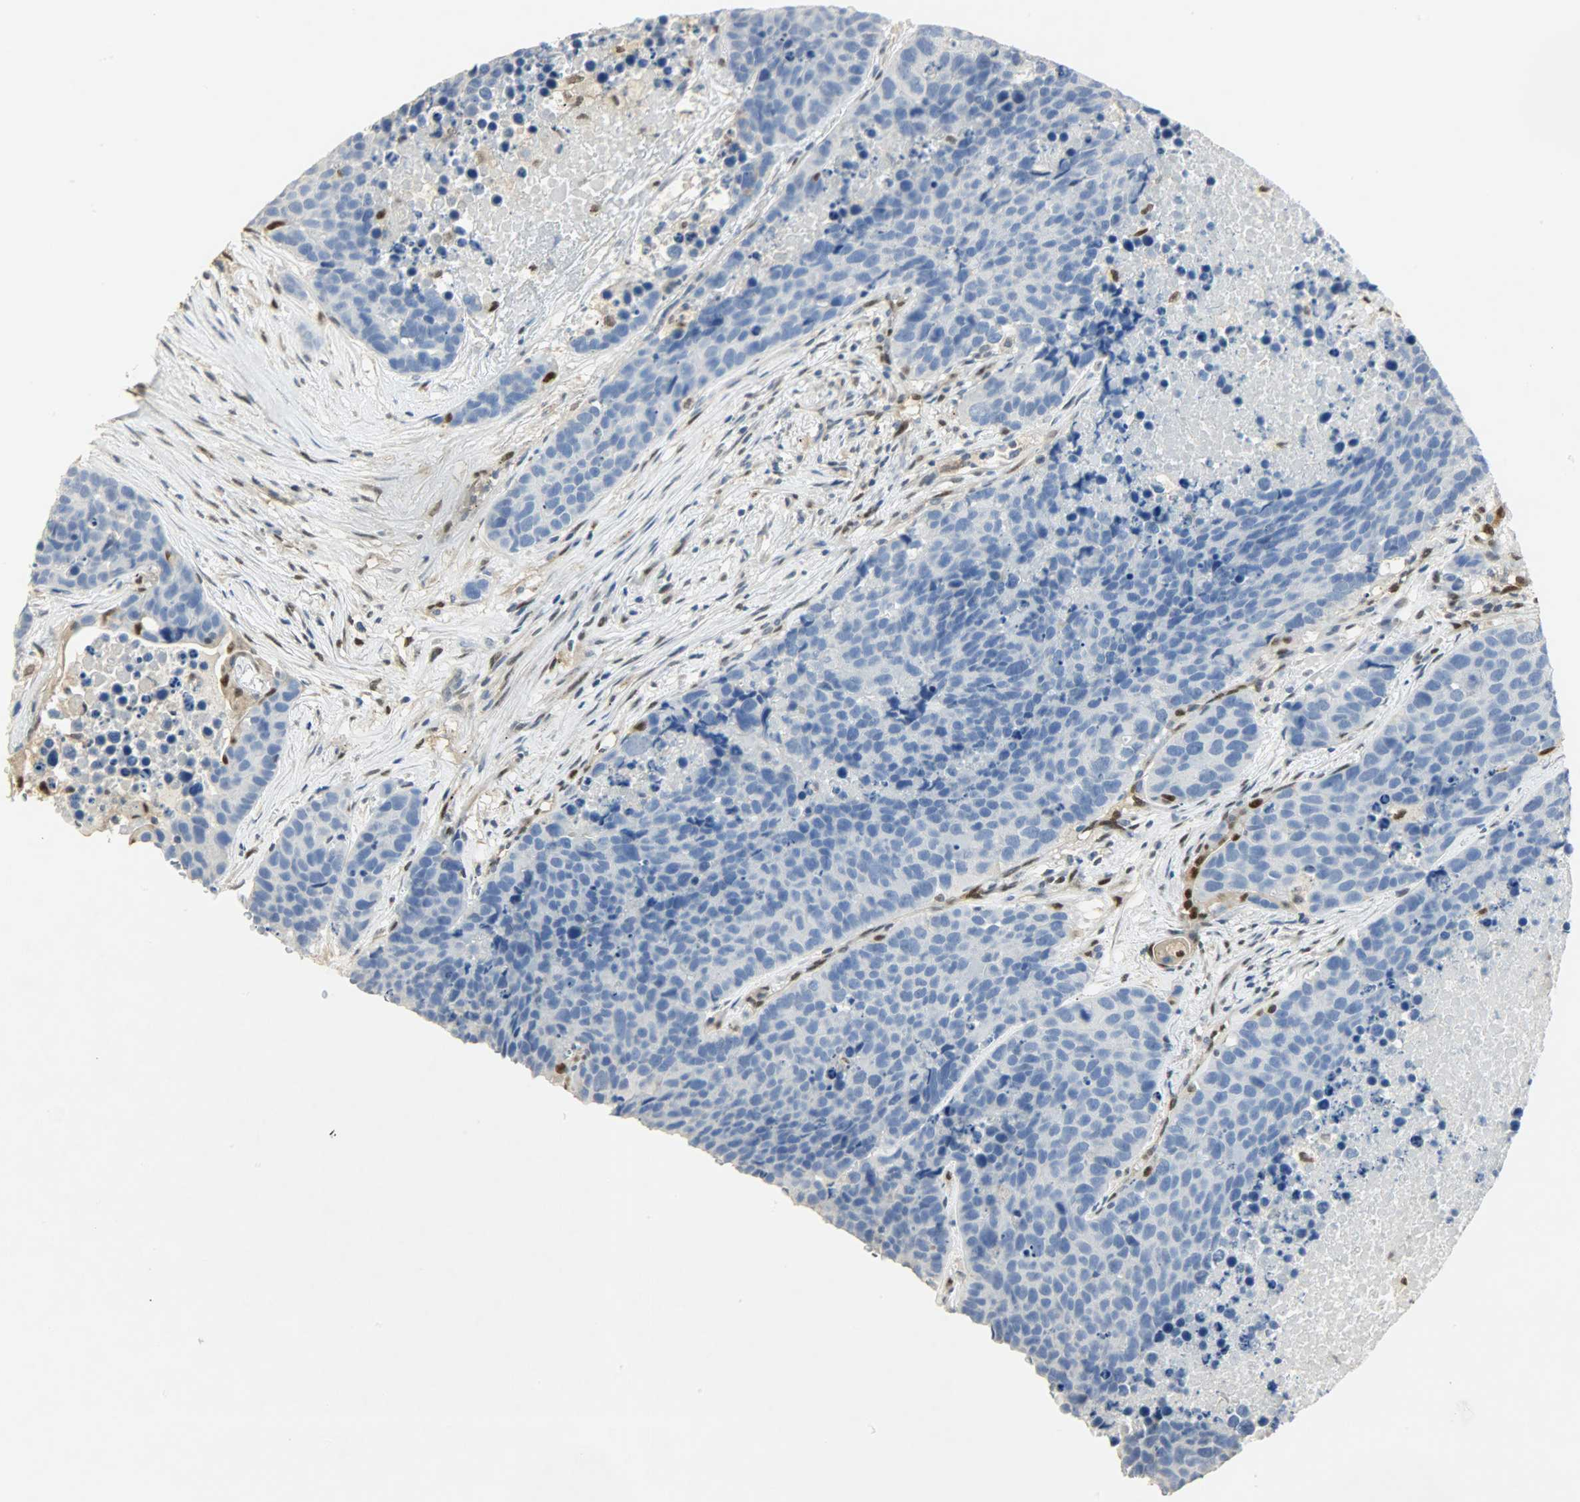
{"staining": {"intensity": "negative", "quantity": "none", "location": "none"}, "tissue": "carcinoid", "cell_type": "Tumor cells", "image_type": "cancer", "snomed": [{"axis": "morphology", "description": "Carcinoid, malignant, NOS"}, {"axis": "topography", "description": "Lung"}], "caption": "High magnification brightfield microscopy of carcinoid (malignant) stained with DAB (3,3'-diaminobenzidine) (brown) and counterstained with hematoxylin (blue): tumor cells show no significant positivity.", "gene": "NPEPL1", "patient": {"sex": "male", "age": 60}}